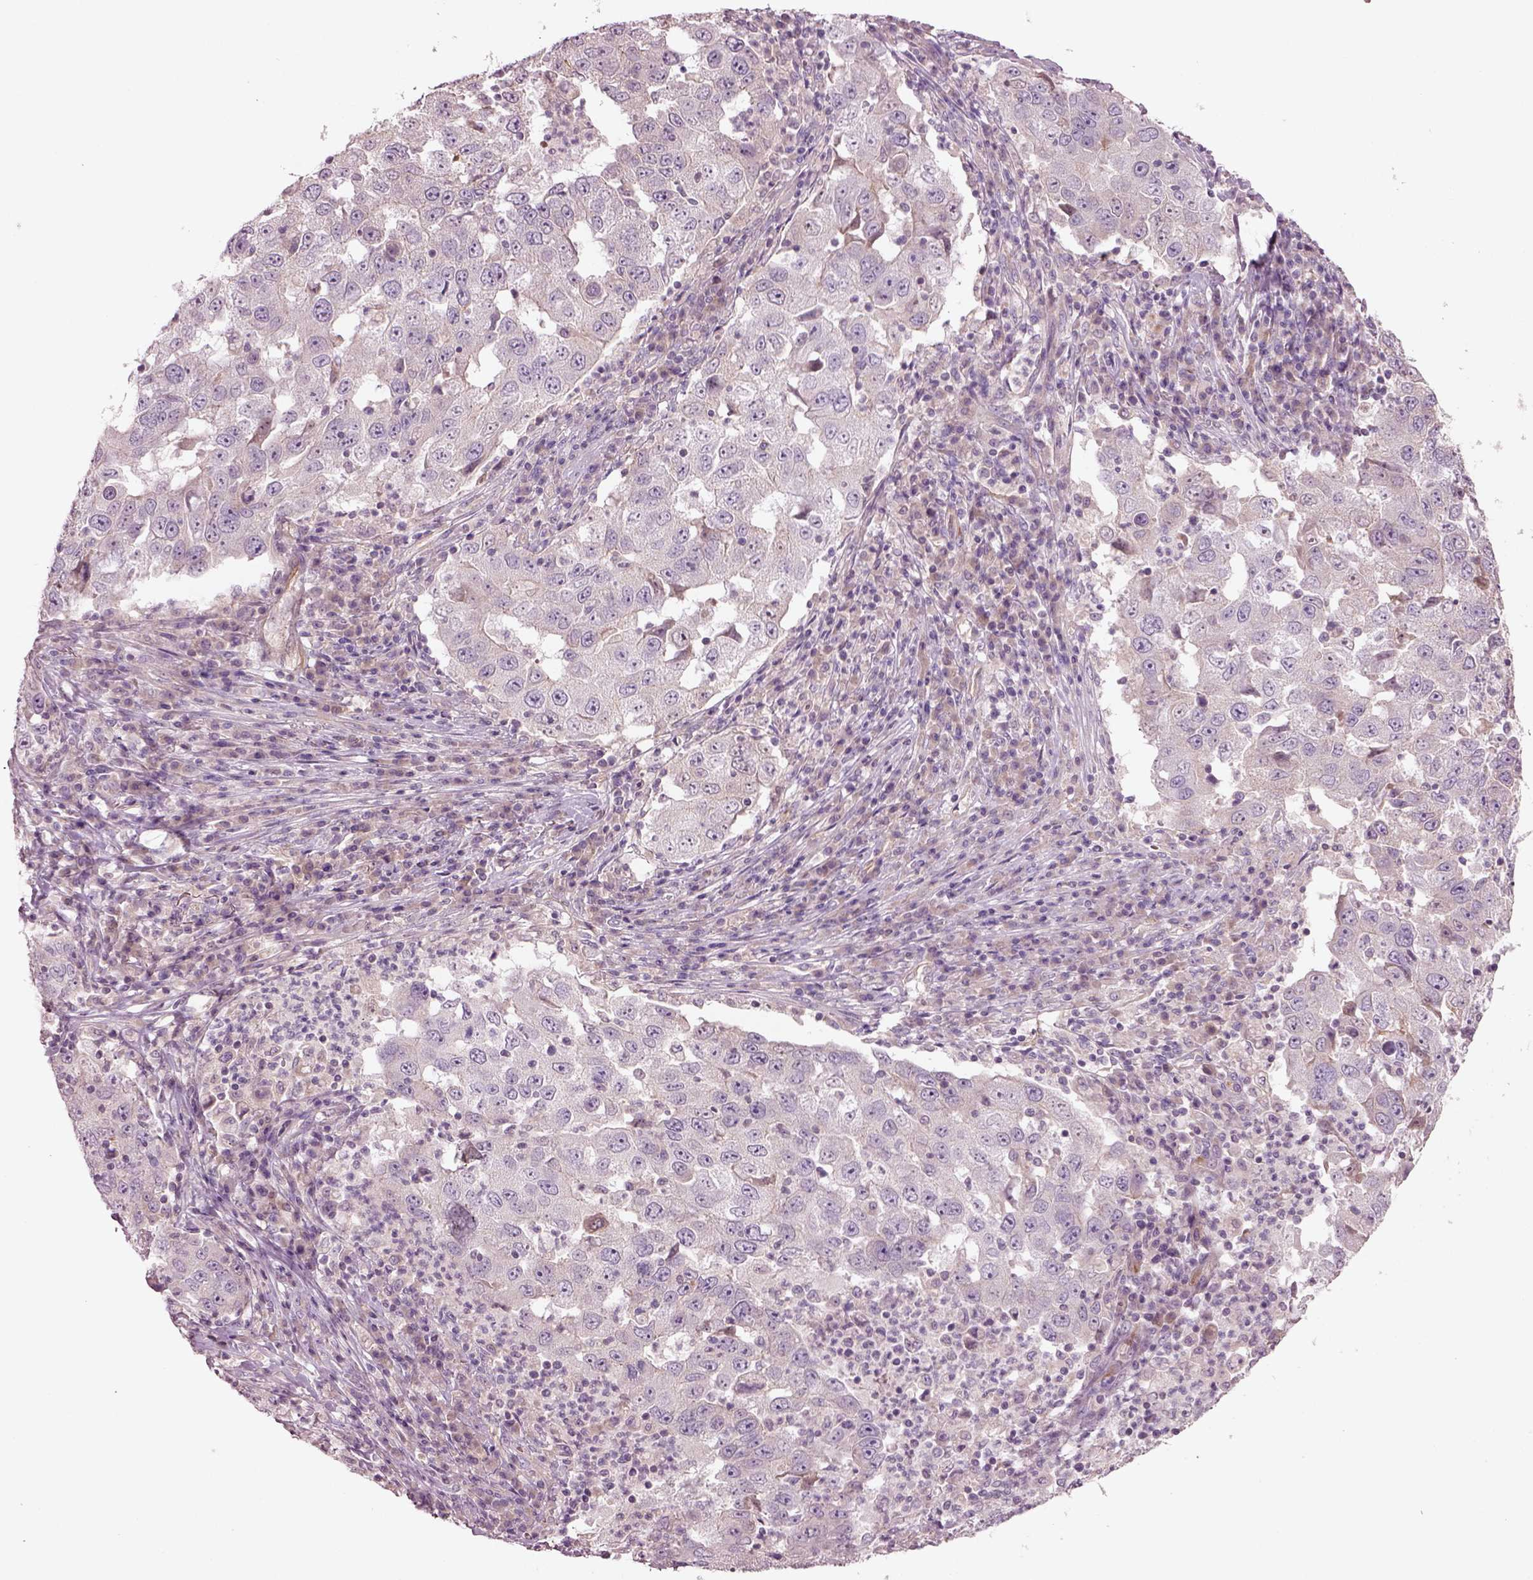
{"staining": {"intensity": "negative", "quantity": "none", "location": "none"}, "tissue": "lung cancer", "cell_type": "Tumor cells", "image_type": "cancer", "snomed": [{"axis": "morphology", "description": "Adenocarcinoma, NOS"}, {"axis": "topography", "description": "Lung"}], "caption": "There is no significant expression in tumor cells of lung cancer (adenocarcinoma).", "gene": "DUOXA2", "patient": {"sex": "male", "age": 73}}